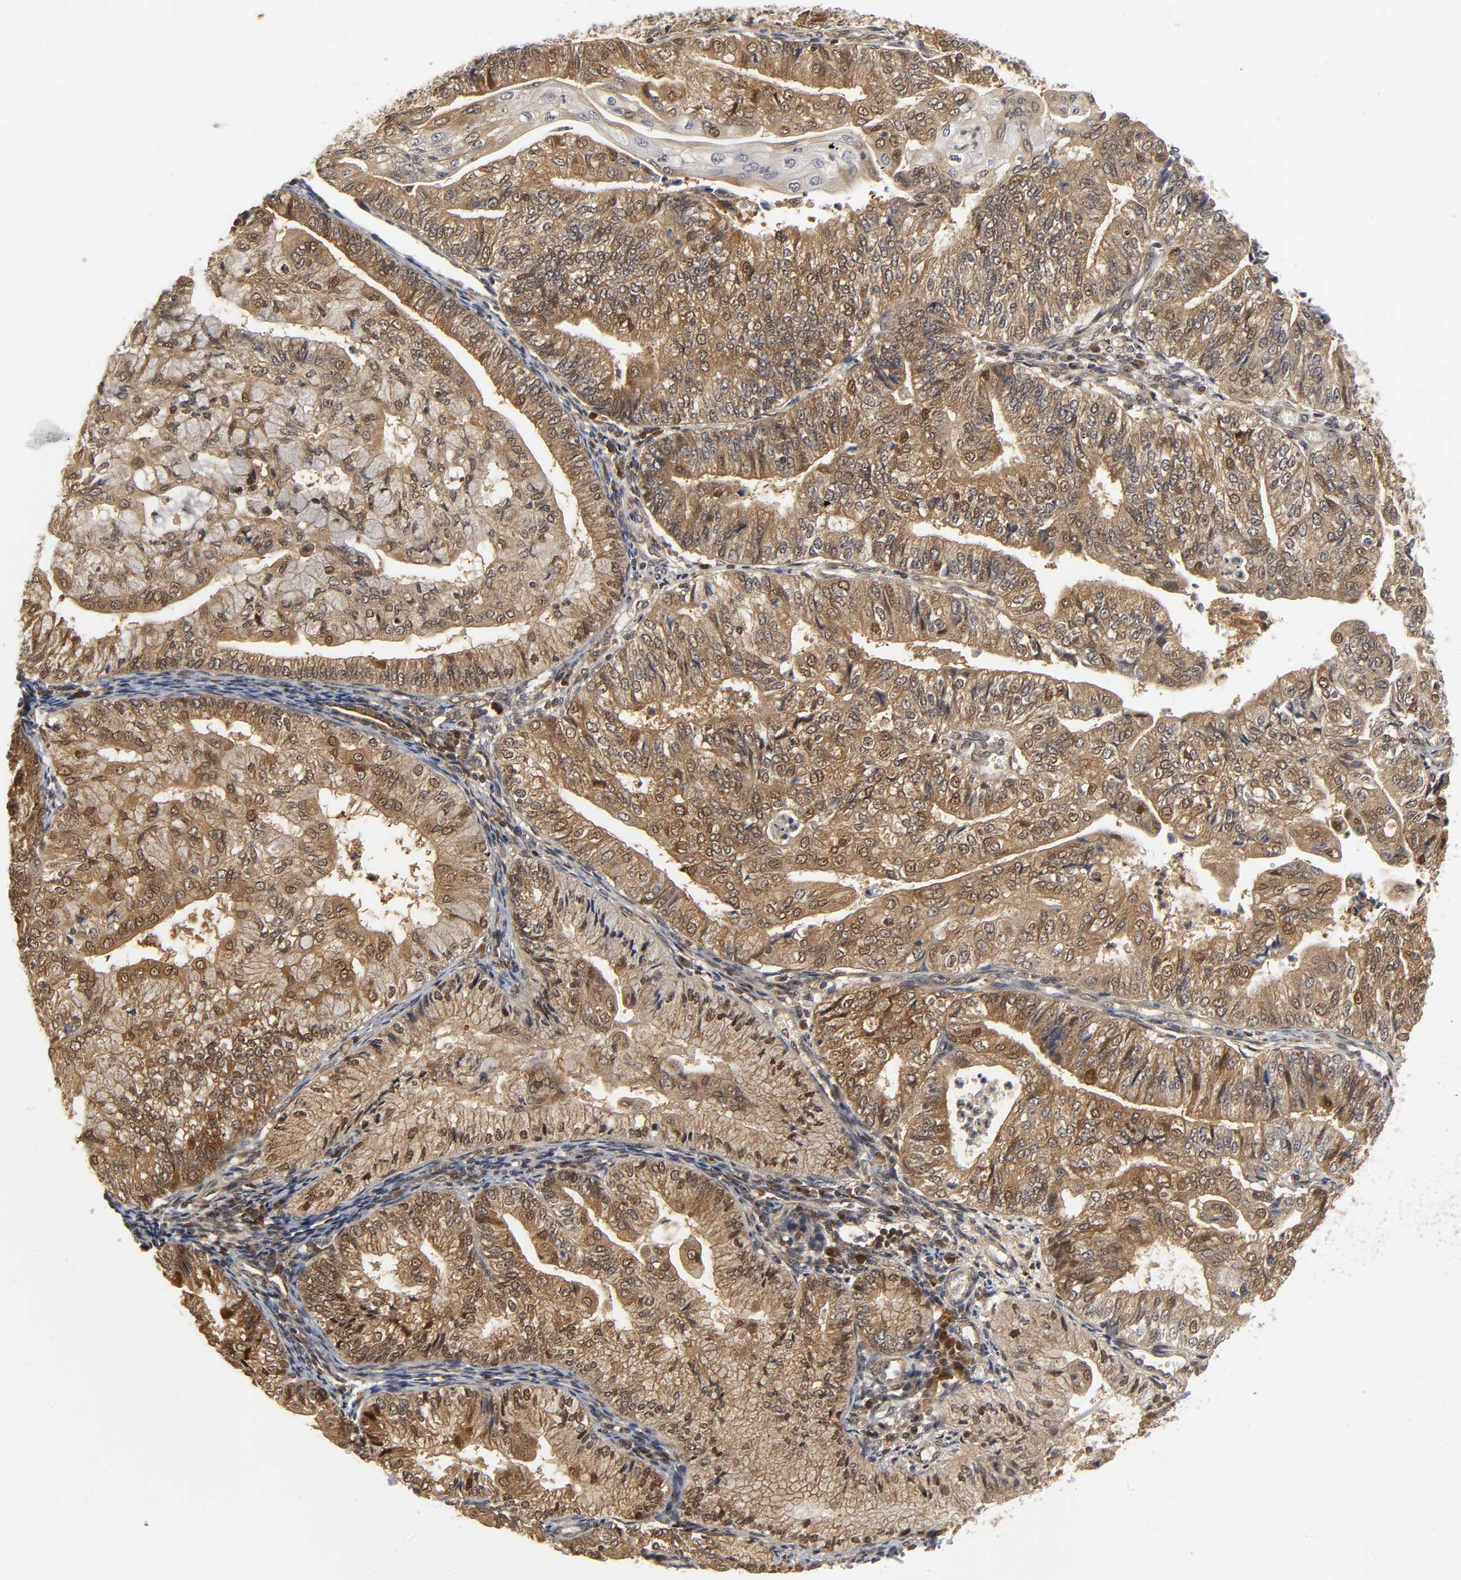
{"staining": {"intensity": "moderate", "quantity": ">75%", "location": "cytoplasmic/membranous,nuclear"}, "tissue": "endometrial cancer", "cell_type": "Tumor cells", "image_type": "cancer", "snomed": [{"axis": "morphology", "description": "Adenocarcinoma, NOS"}, {"axis": "topography", "description": "Endometrium"}], "caption": "This photomicrograph reveals endometrial cancer (adenocarcinoma) stained with immunohistochemistry (IHC) to label a protein in brown. The cytoplasmic/membranous and nuclear of tumor cells show moderate positivity for the protein. Nuclei are counter-stained blue.", "gene": "PARK7", "patient": {"sex": "female", "age": 59}}